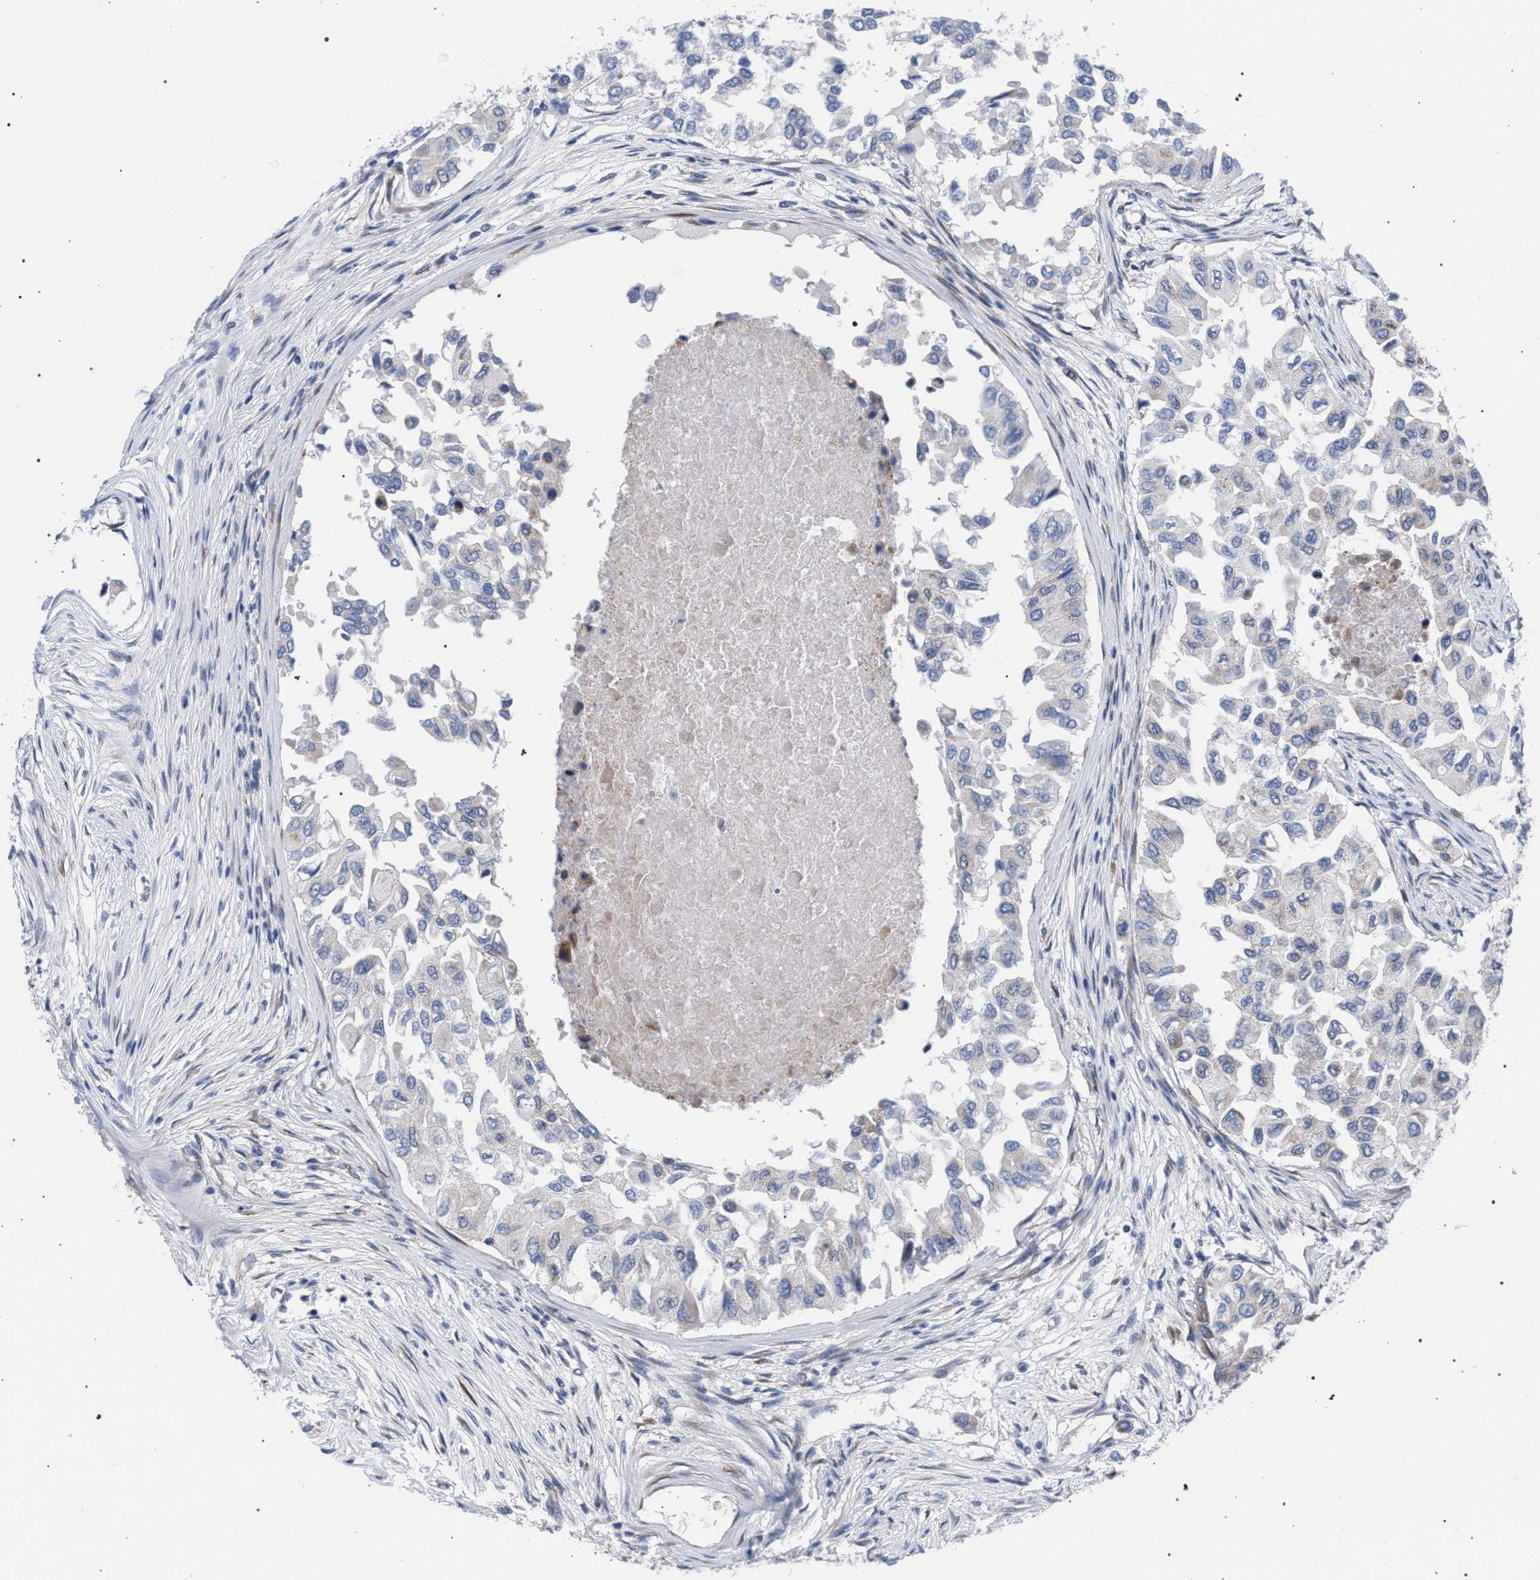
{"staining": {"intensity": "weak", "quantity": "<25%", "location": "cytoplasmic/membranous"}, "tissue": "breast cancer", "cell_type": "Tumor cells", "image_type": "cancer", "snomed": [{"axis": "morphology", "description": "Normal tissue, NOS"}, {"axis": "morphology", "description": "Duct carcinoma"}, {"axis": "topography", "description": "Breast"}], "caption": "Tumor cells show no significant protein positivity in breast cancer.", "gene": "GOLGA2", "patient": {"sex": "female", "age": 49}}